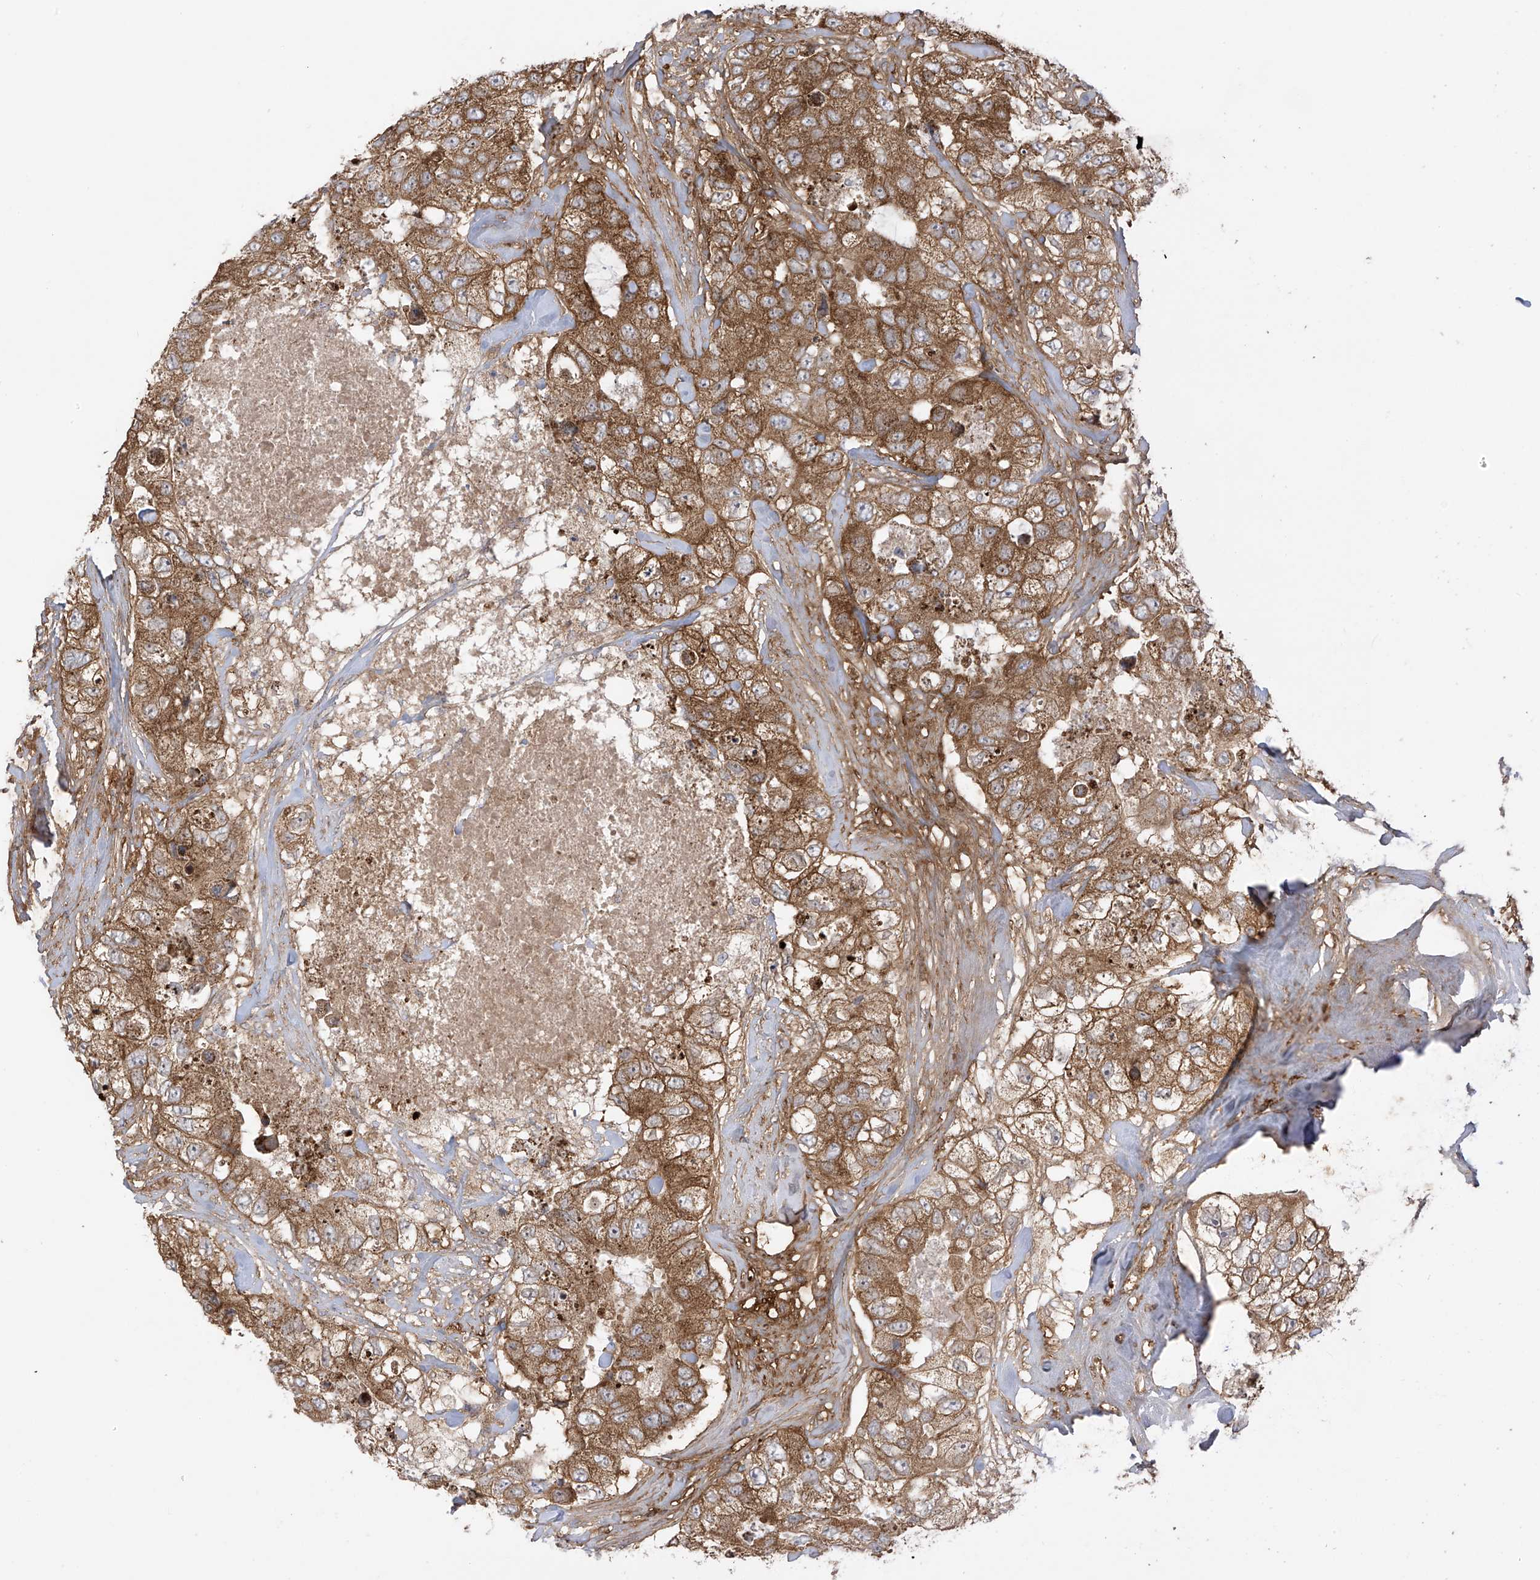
{"staining": {"intensity": "moderate", "quantity": ">75%", "location": "cytoplasmic/membranous"}, "tissue": "breast cancer", "cell_type": "Tumor cells", "image_type": "cancer", "snomed": [{"axis": "morphology", "description": "Duct carcinoma"}, {"axis": "topography", "description": "Breast"}], "caption": "A brown stain shows moderate cytoplasmic/membranous expression of a protein in human breast cancer (invasive ductal carcinoma) tumor cells.", "gene": "REPS1", "patient": {"sex": "female", "age": 62}}